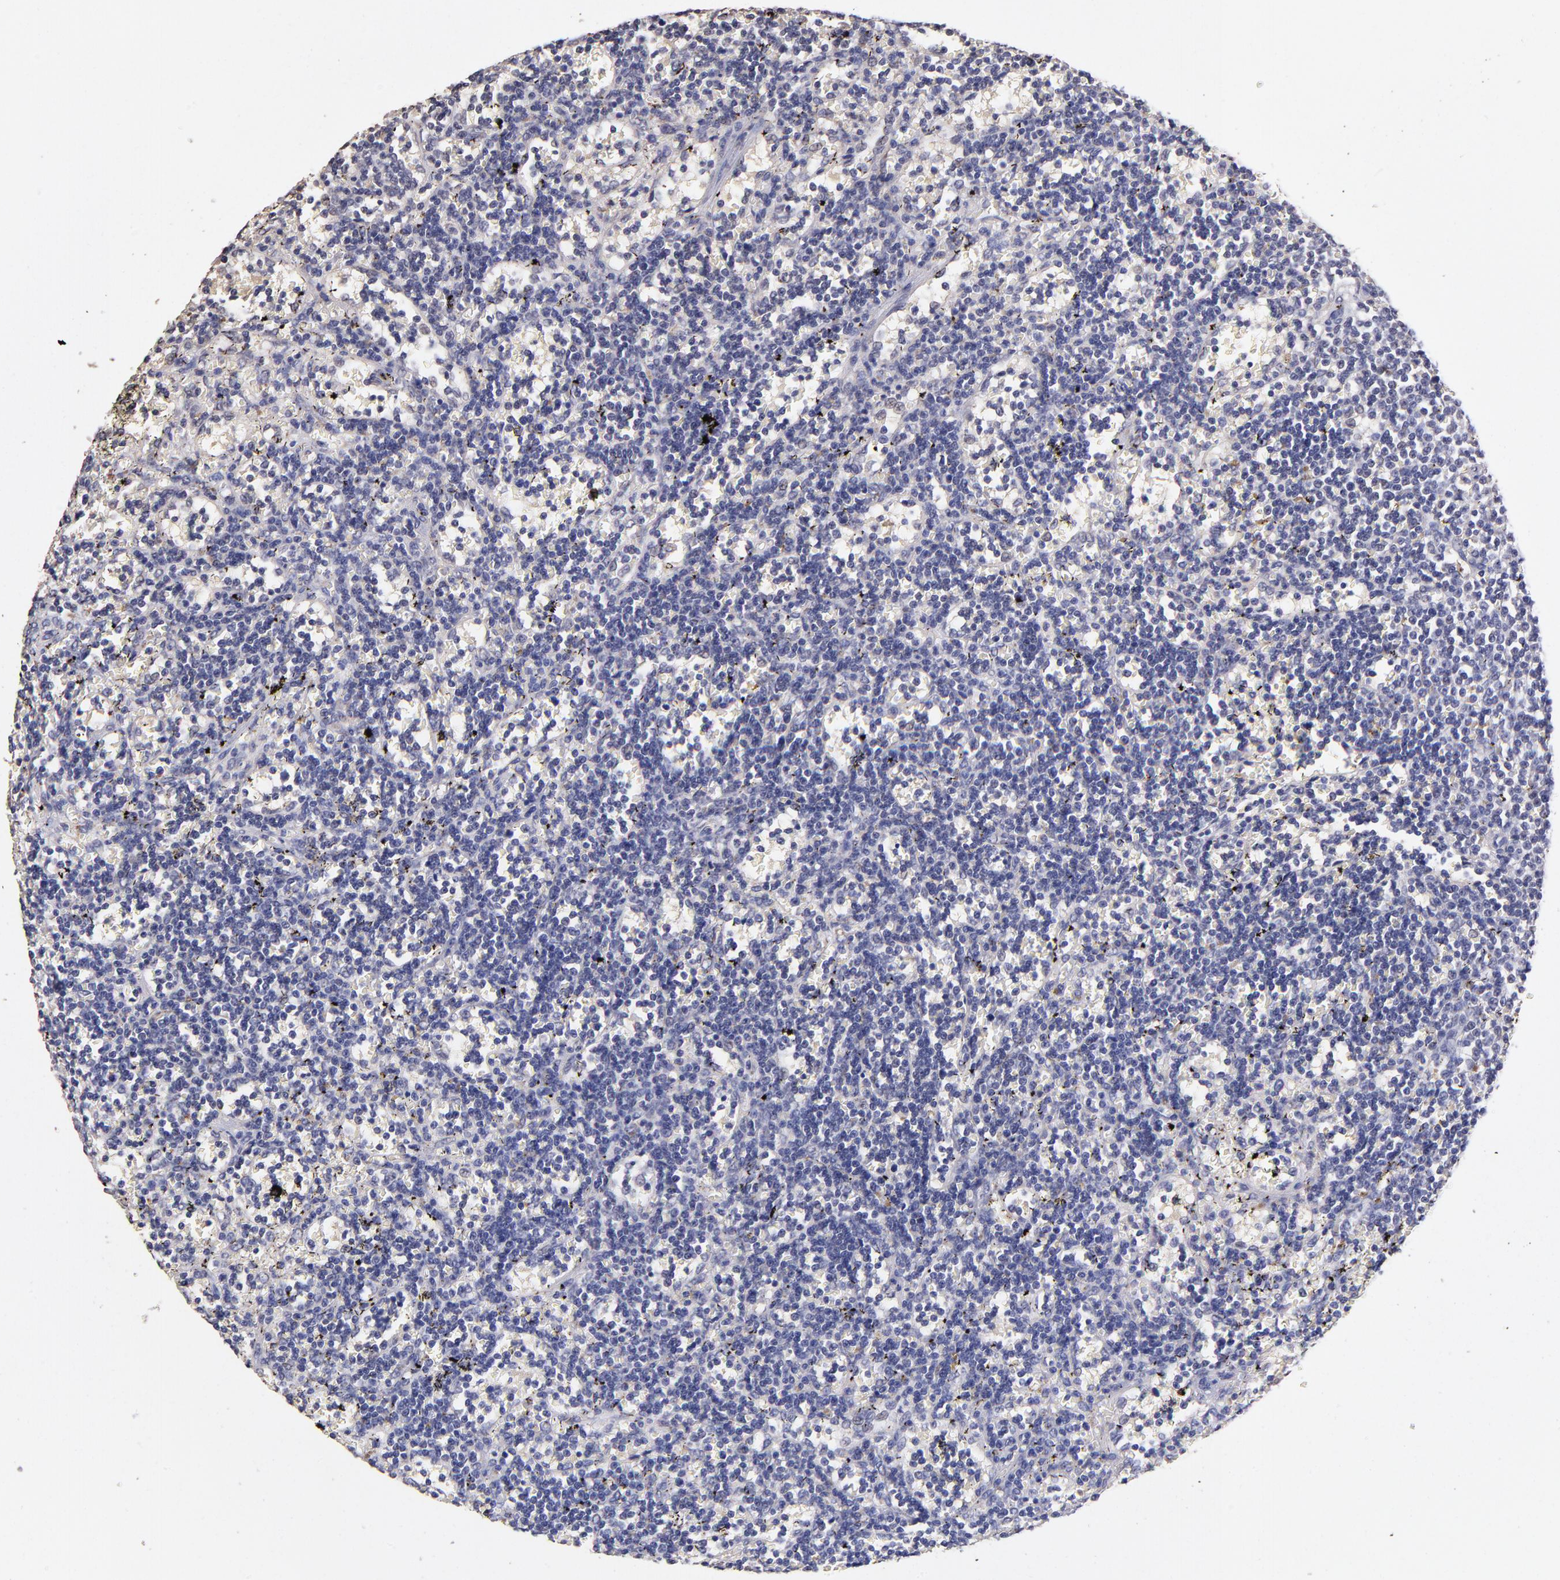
{"staining": {"intensity": "negative", "quantity": "none", "location": "none"}, "tissue": "lymphoma", "cell_type": "Tumor cells", "image_type": "cancer", "snomed": [{"axis": "morphology", "description": "Malignant lymphoma, non-Hodgkin's type, Low grade"}, {"axis": "topography", "description": "Spleen"}], "caption": "High magnification brightfield microscopy of malignant lymphoma, non-Hodgkin's type (low-grade) stained with DAB (brown) and counterstained with hematoxylin (blue): tumor cells show no significant expression.", "gene": "RNASEL", "patient": {"sex": "male", "age": 60}}